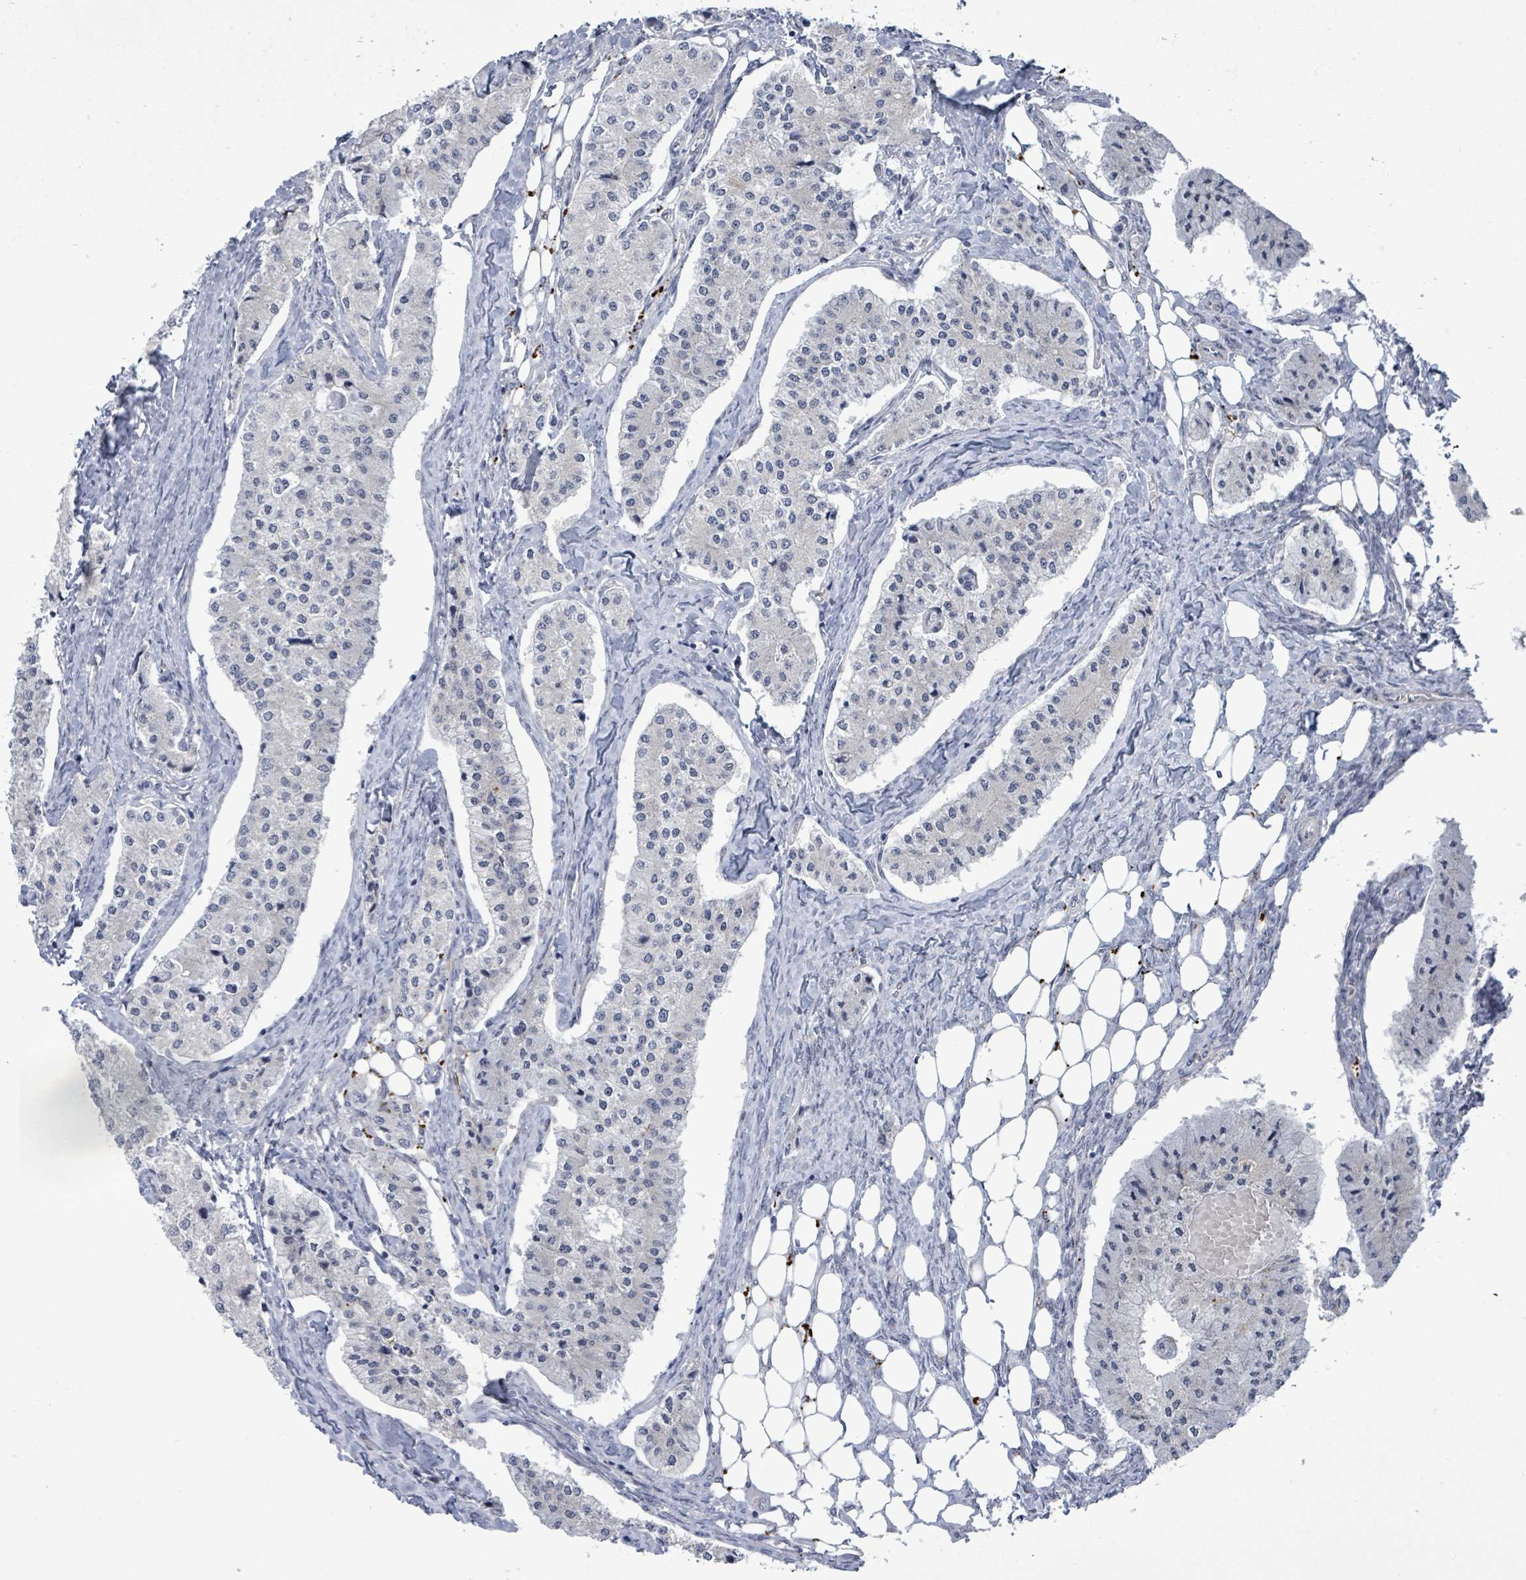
{"staining": {"intensity": "negative", "quantity": "none", "location": "none"}, "tissue": "carcinoid", "cell_type": "Tumor cells", "image_type": "cancer", "snomed": [{"axis": "morphology", "description": "Carcinoid, malignant, NOS"}, {"axis": "topography", "description": "Colon"}], "caption": "IHC of carcinoid exhibits no positivity in tumor cells.", "gene": "CT45A5", "patient": {"sex": "female", "age": 52}}